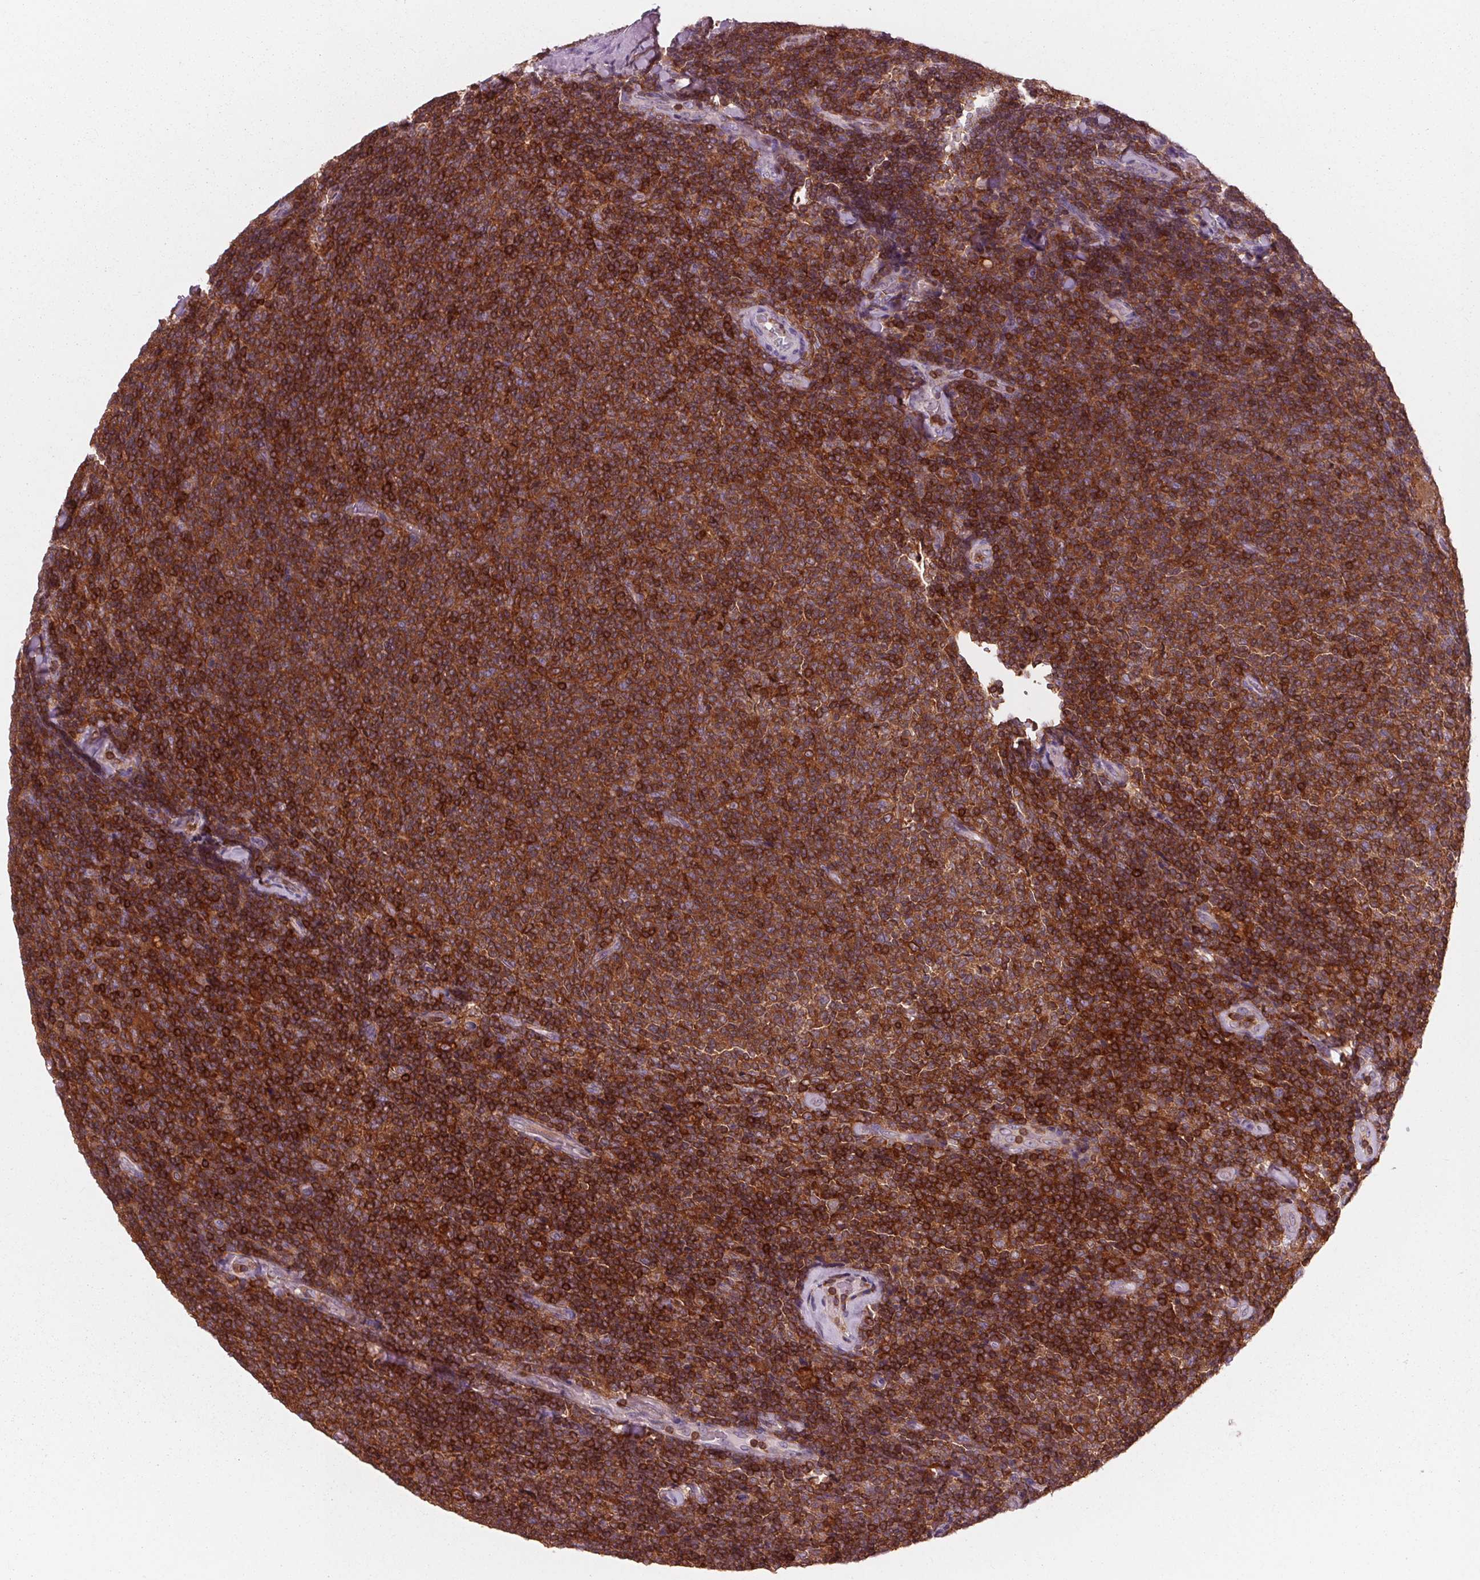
{"staining": {"intensity": "strong", "quantity": ">75%", "location": "cytoplasmic/membranous"}, "tissue": "lymphoma", "cell_type": "Tumor cells", "image_type": "cancer", "snomed": [{"axis": "morphology", "description": "Malignant lymphoma, non-Hodgkin's type, Low grade"}, {"axis": "topography", "description": "Lymph node"}], "caption": "Human lymphoma stained with a protein marker reveals strong staining in tumor cells.", "gene": "ARHGAP25", "patient": {"sex": "male", "age": 52}}